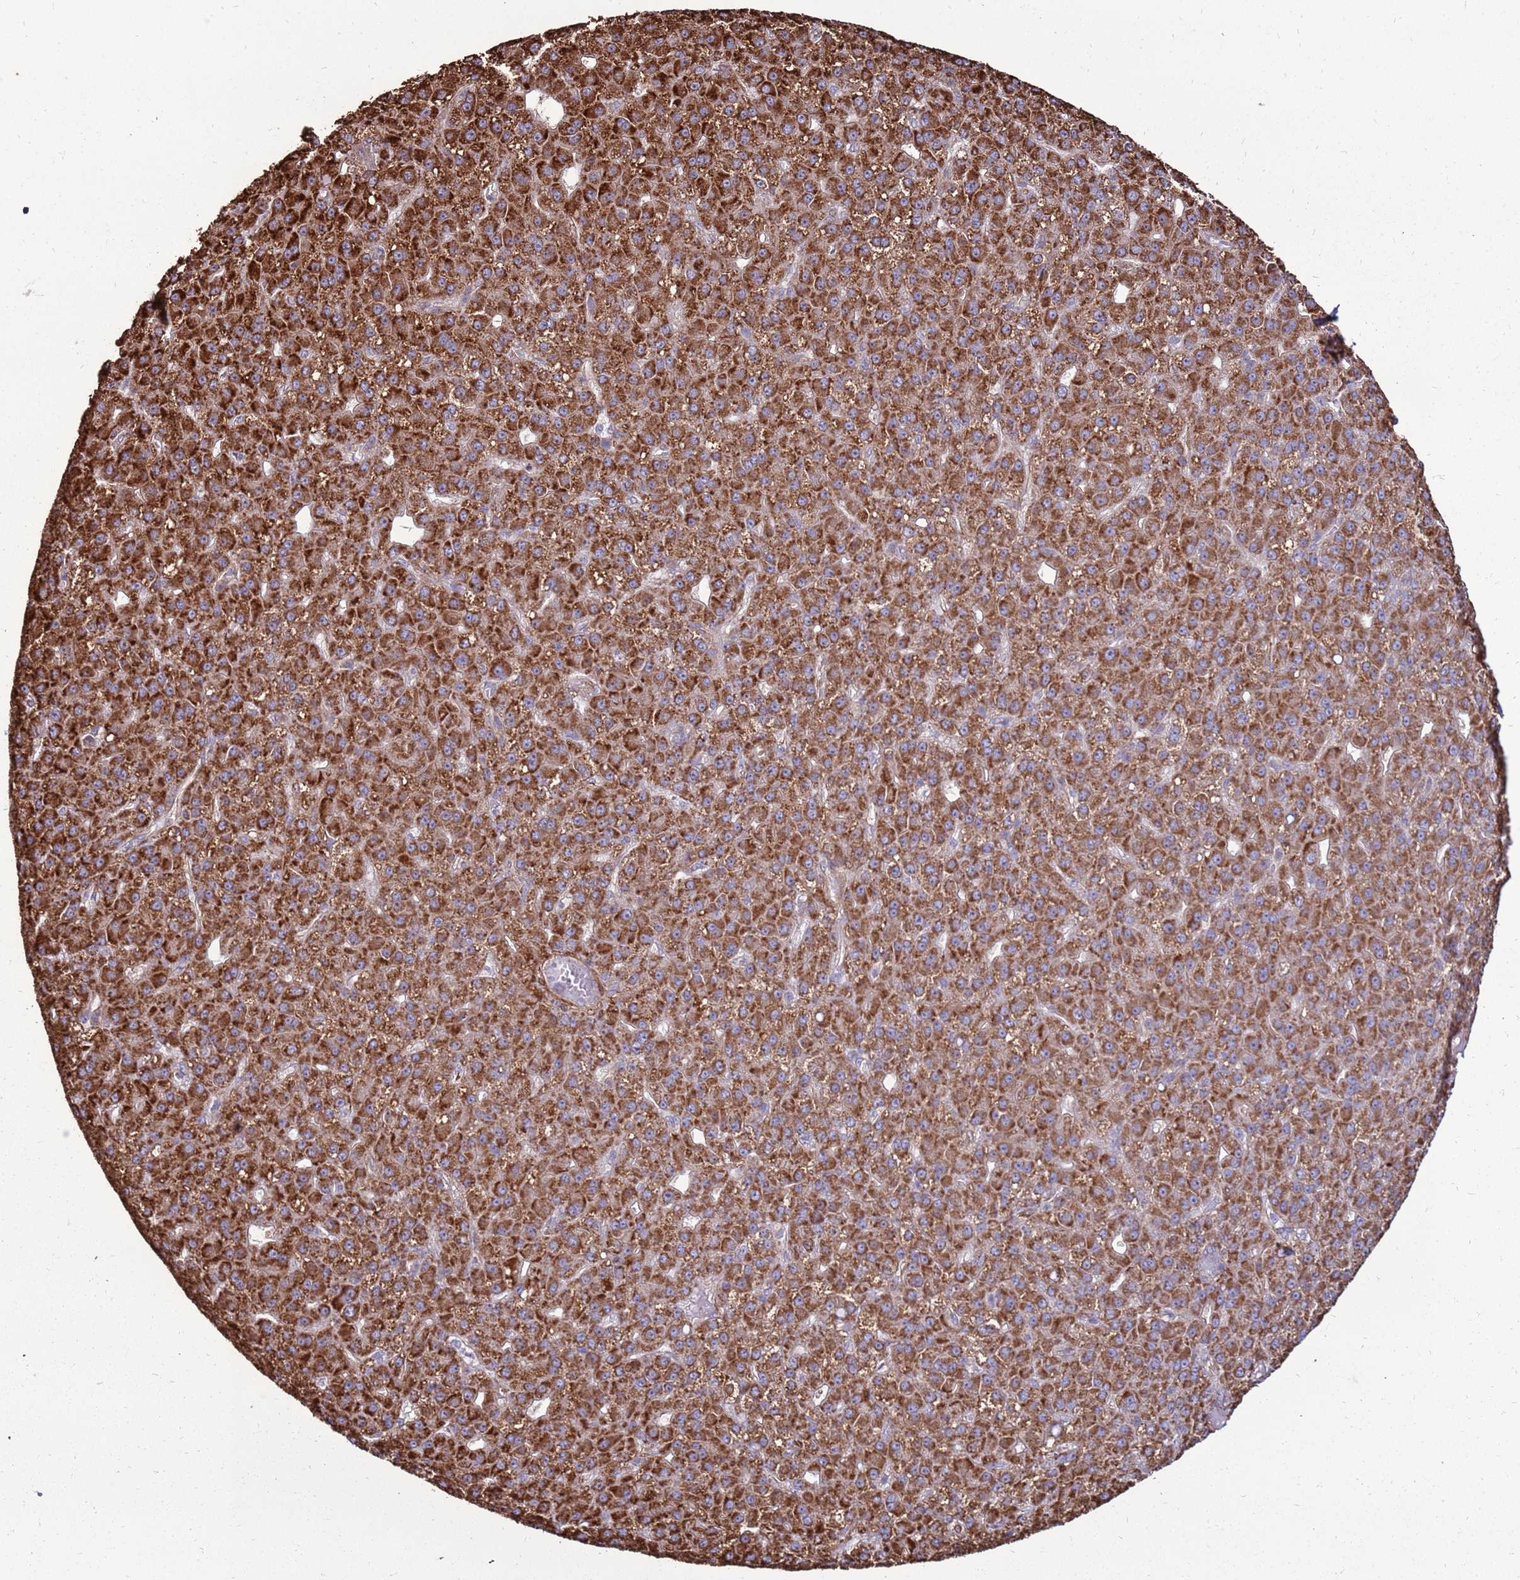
{"staining": {"intensity": "strong", "quantity": ">75%", "location": "cytoplasmic/membranous"}, "tissue": "liver cancer", "cell_type": "Tumor cells", "image_type": "cancer", "snomed": [{"axis": "morphology", "description": "Carcinoma, Hepatocellular, NOS"}, {"axis": "topography", "description": "Liver"}], "caption": "Protein staining demonstrates strong cytoplasmic/membranous positivity in approximately >75% of tumor cells in liver cancer (hepatocellular carcinoma).", "gene": "DDX59", "patient": {"sex": "male", "age": 67}}